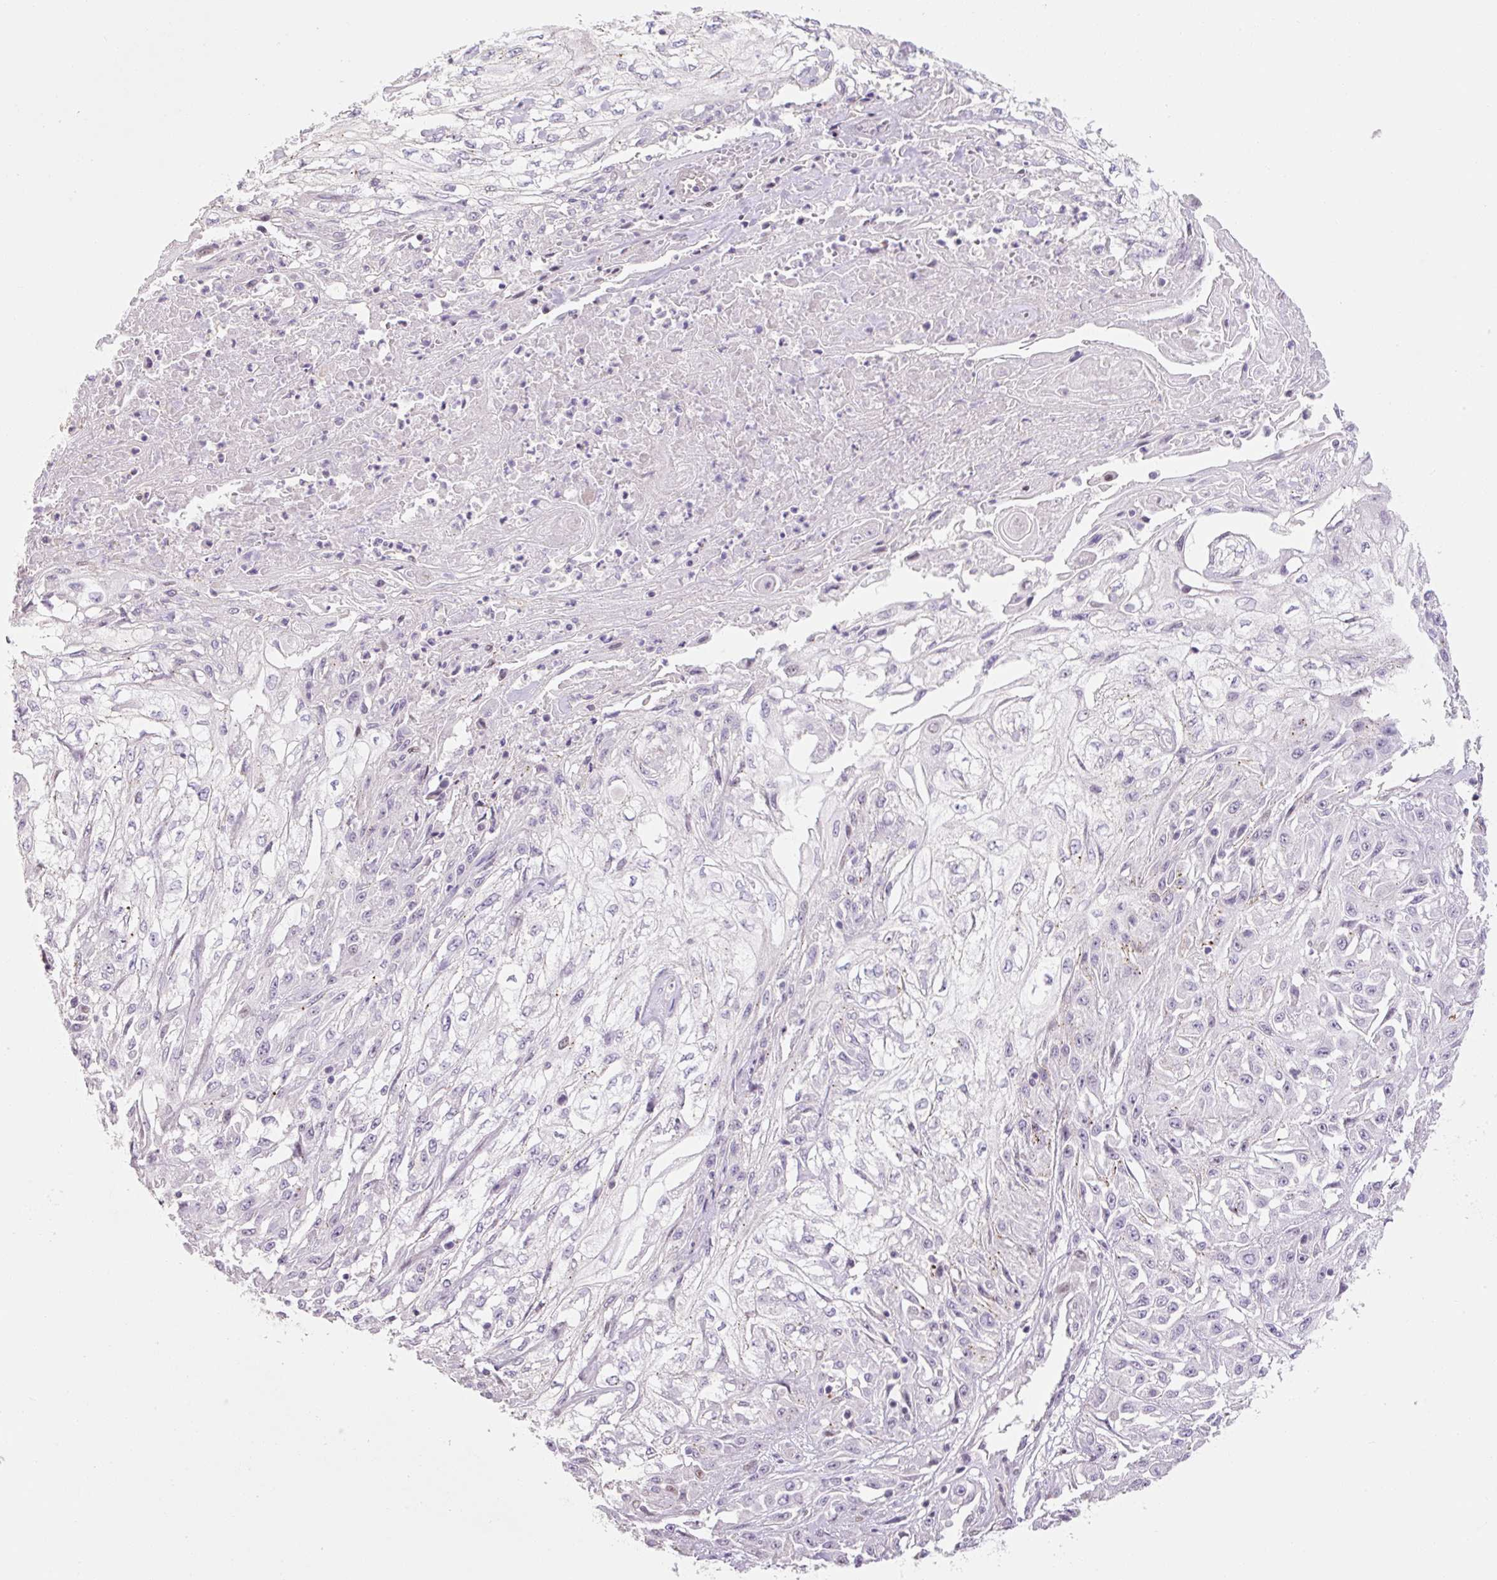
{"staining": {"intensity": "negative", "quantity": "none", "location": "none"}, "tissue": "skin cancer", "cell_type": "Tumor cells", "image_type": "cancer", "snomed": [{"axis": "morphology", "description": "Squamous cell carcinoma, NOS"}, {"axis": "morphology", "description": "Squamous cell carcinoma, metastatic, NOS"}, {"axis": "topography", "description": "Skin"}, {"axis": "topography", "description": "Lymph node"}], "caption": "High power microscopy micrograph of an immunohistochemistry (IHC) image of skin cancer, revealing no significant positivity in tumor cells. The staining was performed using DAB (3,3'-diaminobenzidine) to visualize the protein expression in brown, while the nuclei were stained in blue with hematoxylin (Magnification: 20x).", "gene": "ZNF552", "patient": {"sex": "male", "age": 75}}